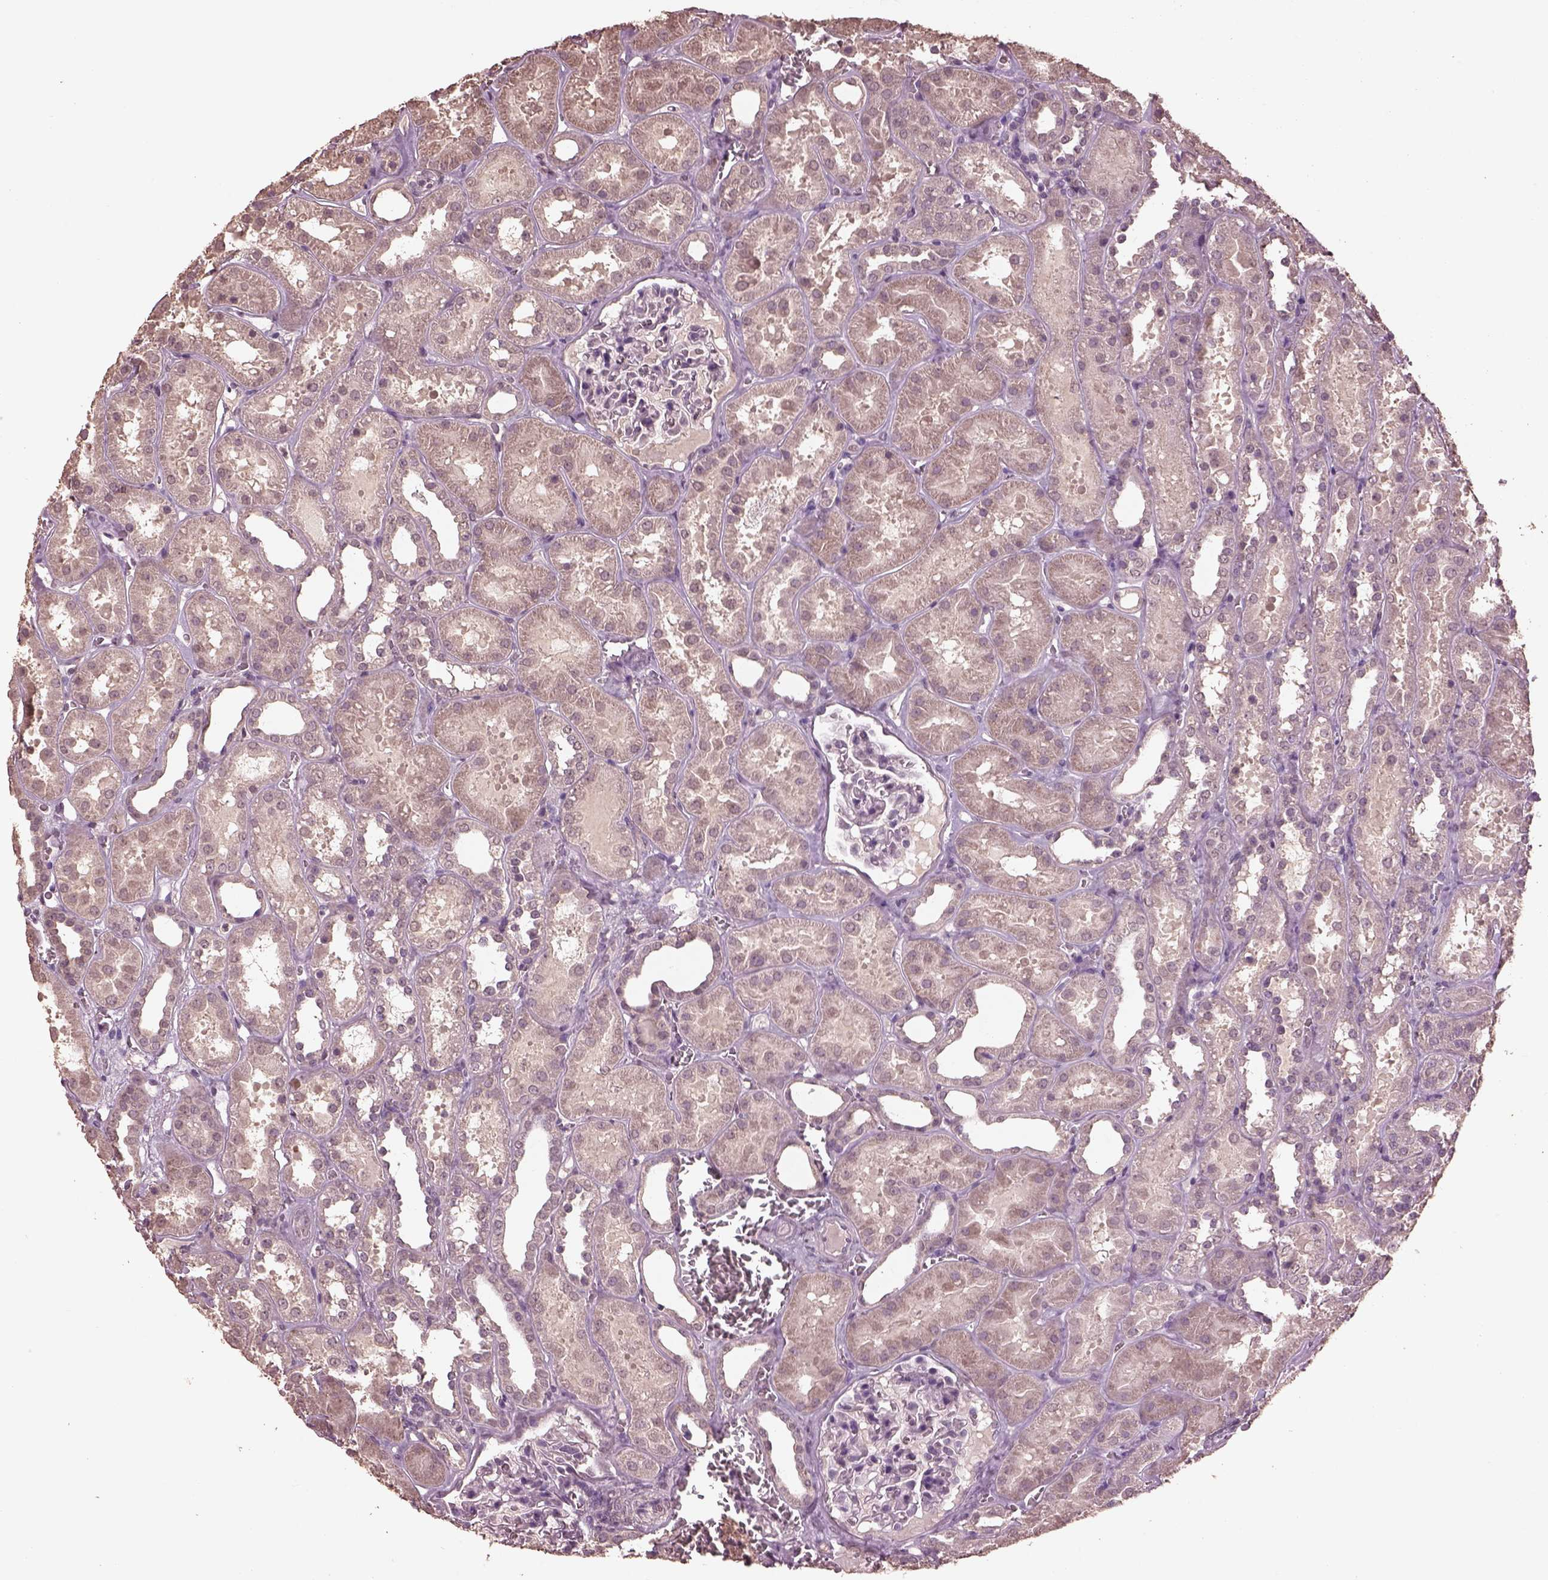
{"staining": {"intensity": "negative", "quantity": "none", "location": "none"}, "tissue": "kidney", "cell_type": "Cells in glomeruli", "image_type": "normal", "snomed": [{"axis": "morphology", "description": "Normal tissue, NOS"}, {"axis": "topography", "description": "Kidney"}], "caption": "Cells in glomeruli show no significant staining in benign kidney.", "gene": "CPT1C", "patient": {"sex": "female", "age": 41}}